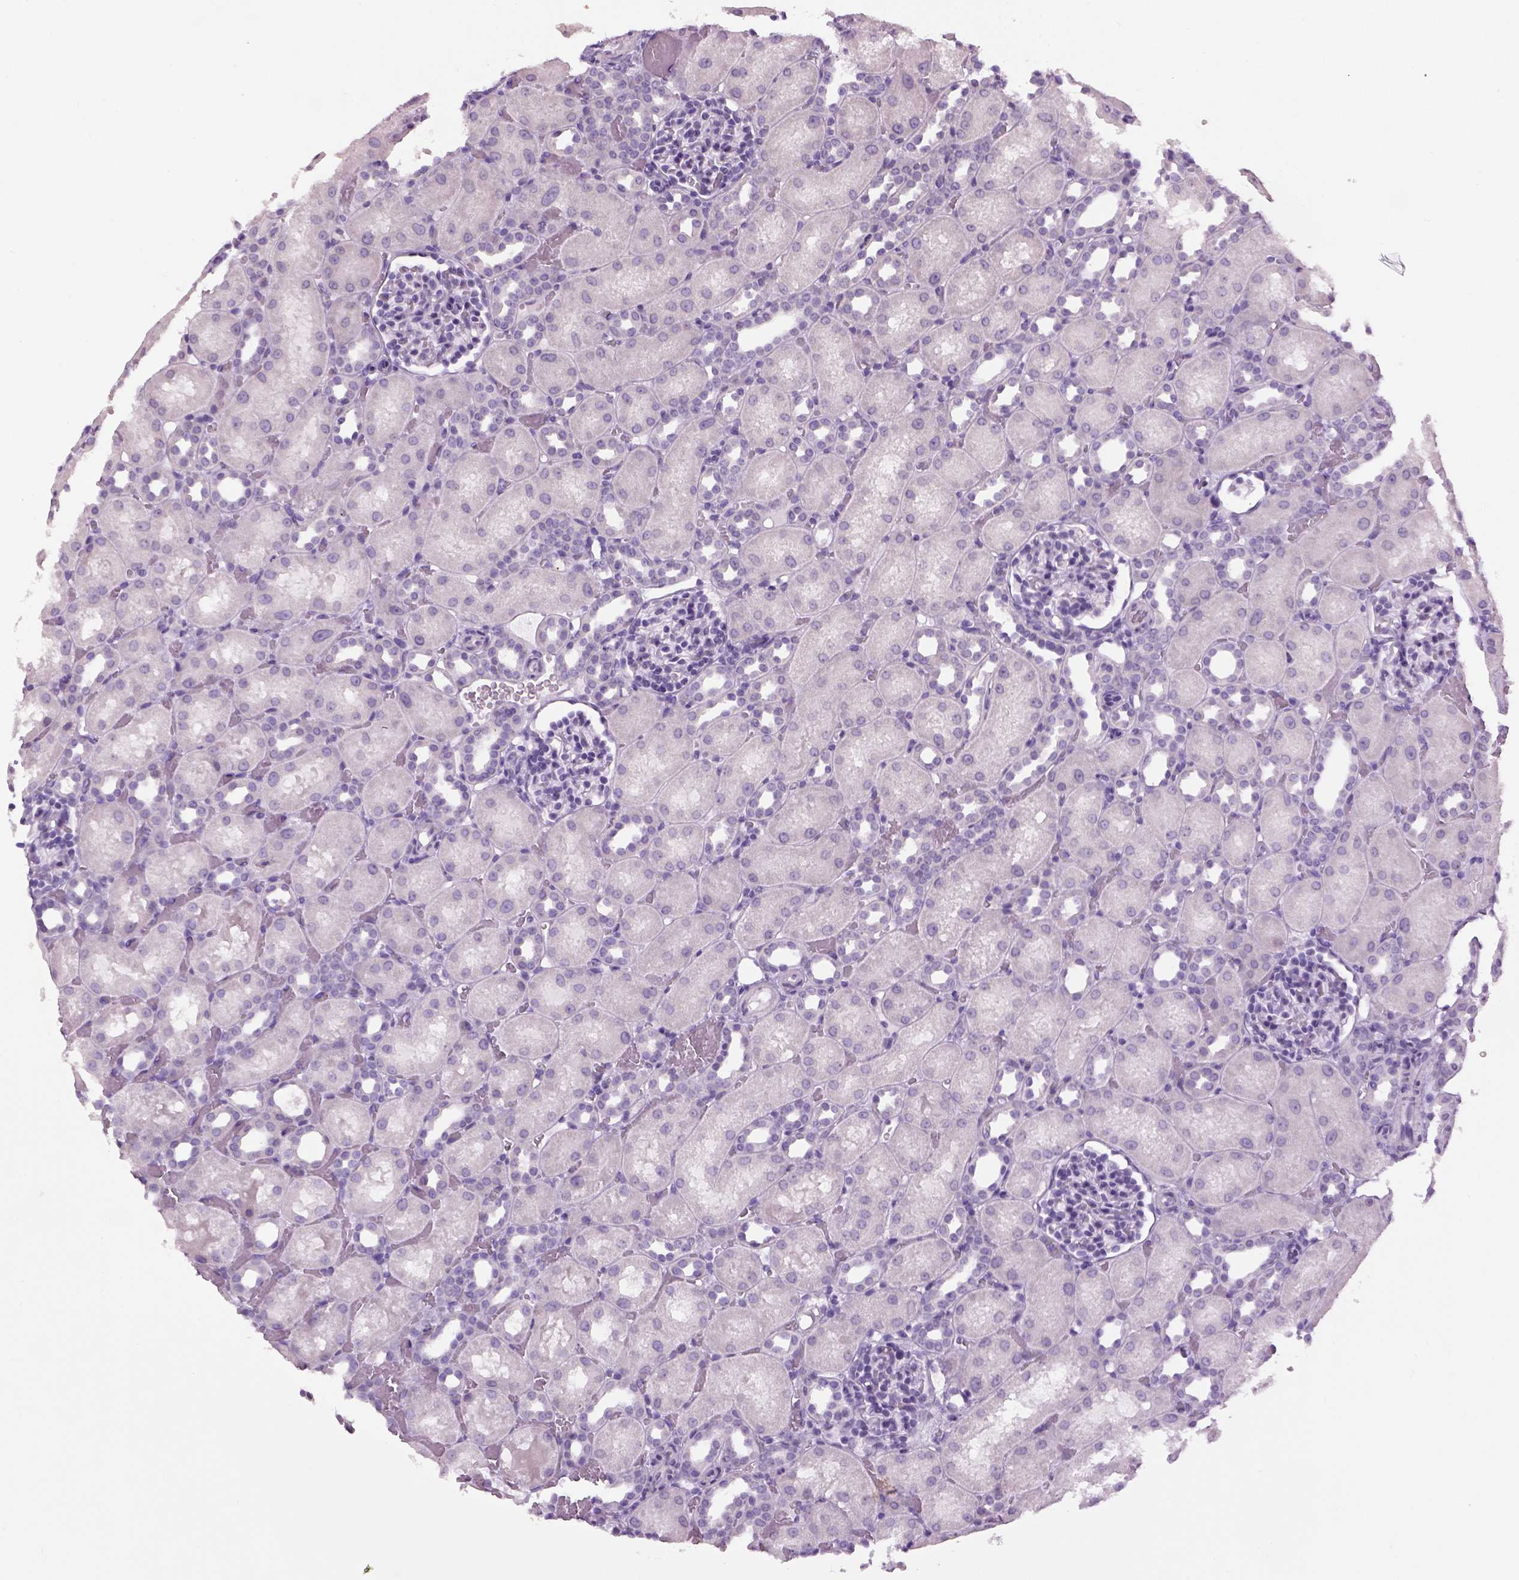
{"staining": {"intensity": "negative", "quantity": "none", "location": "none"}, "tissue": "kidney", "cell_type": "Cells in glomeruli", "image_type": "normal", "snomed": [{"axis": "morphology", "description": "Normal tissue, NOS"}, {"axis": "topography", "description": "Kidney"}], "caption": "DAB (3,3'-diaminobenzidine) immunohistochemical staining of benign human kidney displays no significant staining in cells in glomeruli.", "gene": "GABRB2", "patient": {"sex": "male", "age": 1}}